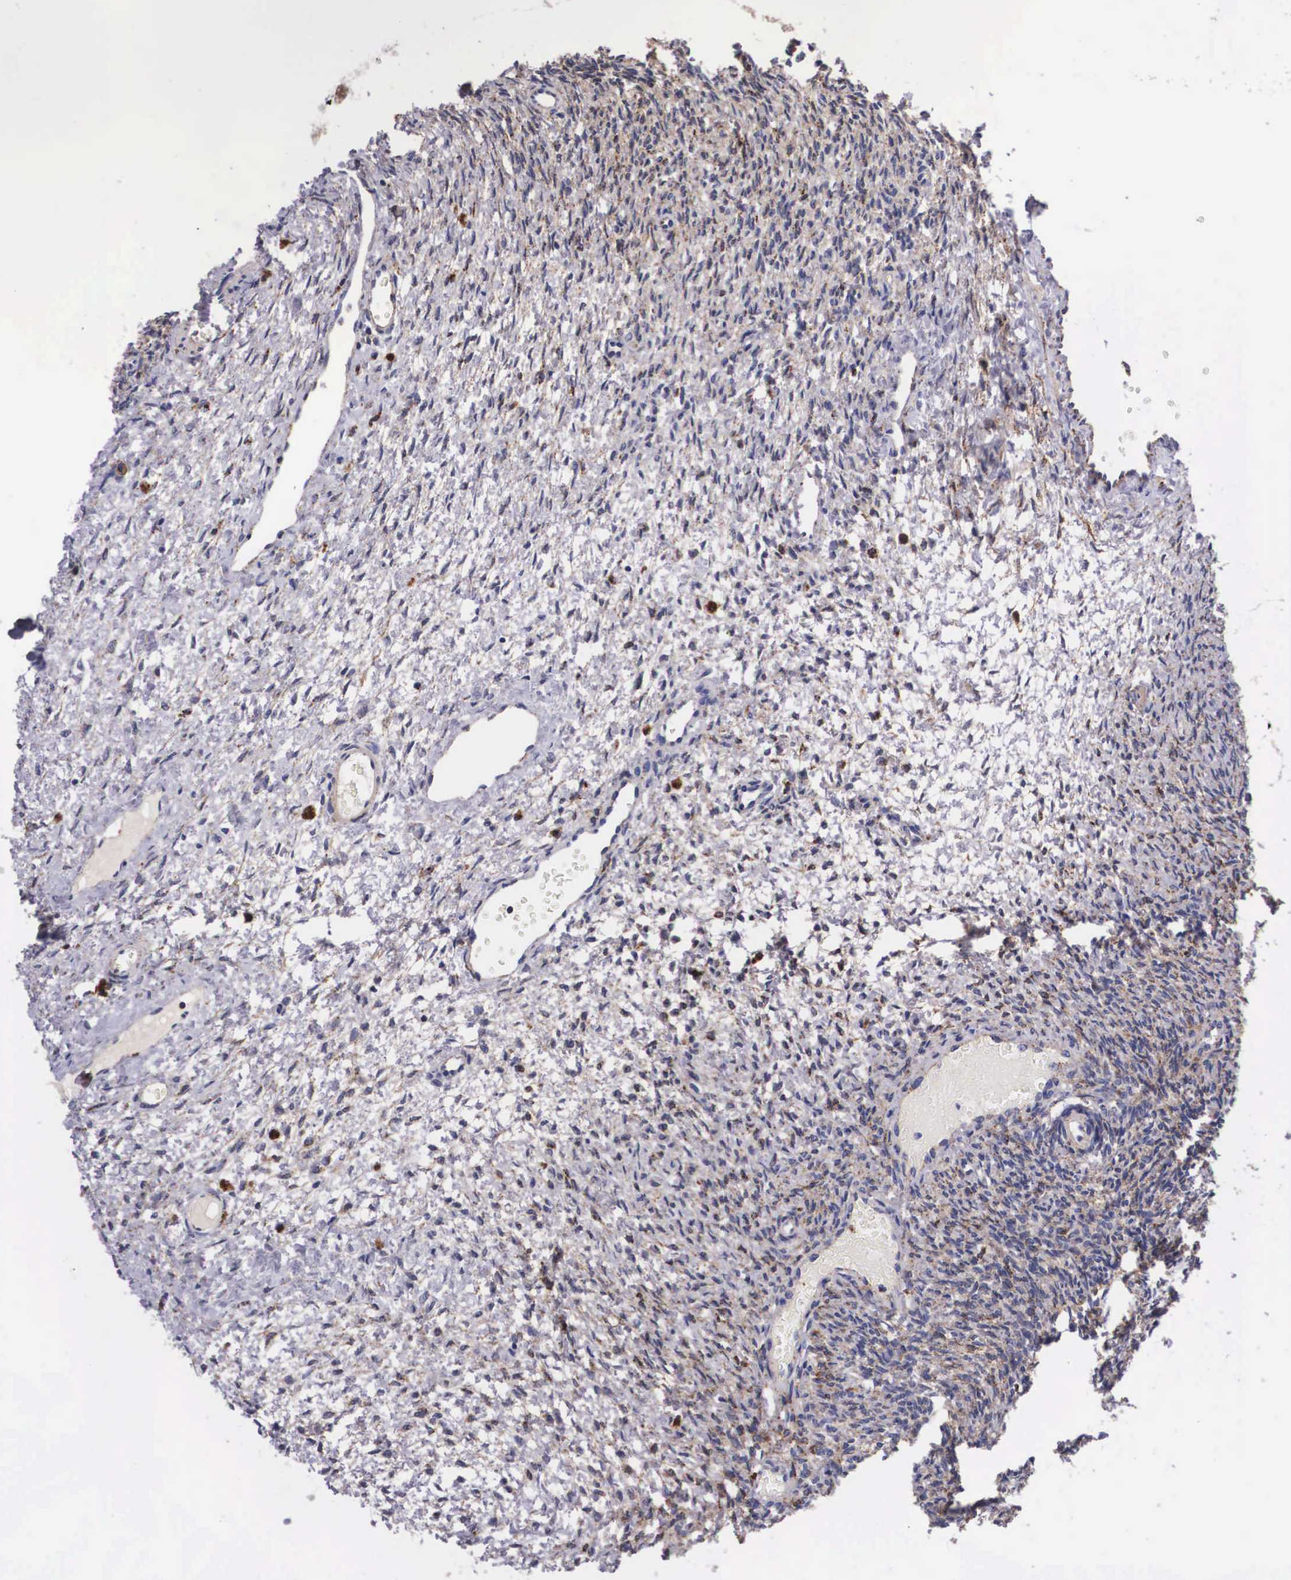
{"staining": {"intensity": "weak", "quantity": "25%-75%", "location": "cytoplasmic/membranous"}, "tissue": "ovary", "cell_type": "Follicle cells", "image_type": "normal", "snomed": [{"axis": "morphology", "description": "Normal tissue, NOS"}, {"axis": "topography", "description": "Ovary"}], "caption": "Immunohistochemical staining of unremarkable ovary reveals weak cytoplasmic/membranous protein expression in about 25%-75% of follicle cells.", "gene": "NAGA", "patient": {"sex": "female", "age": 32}}